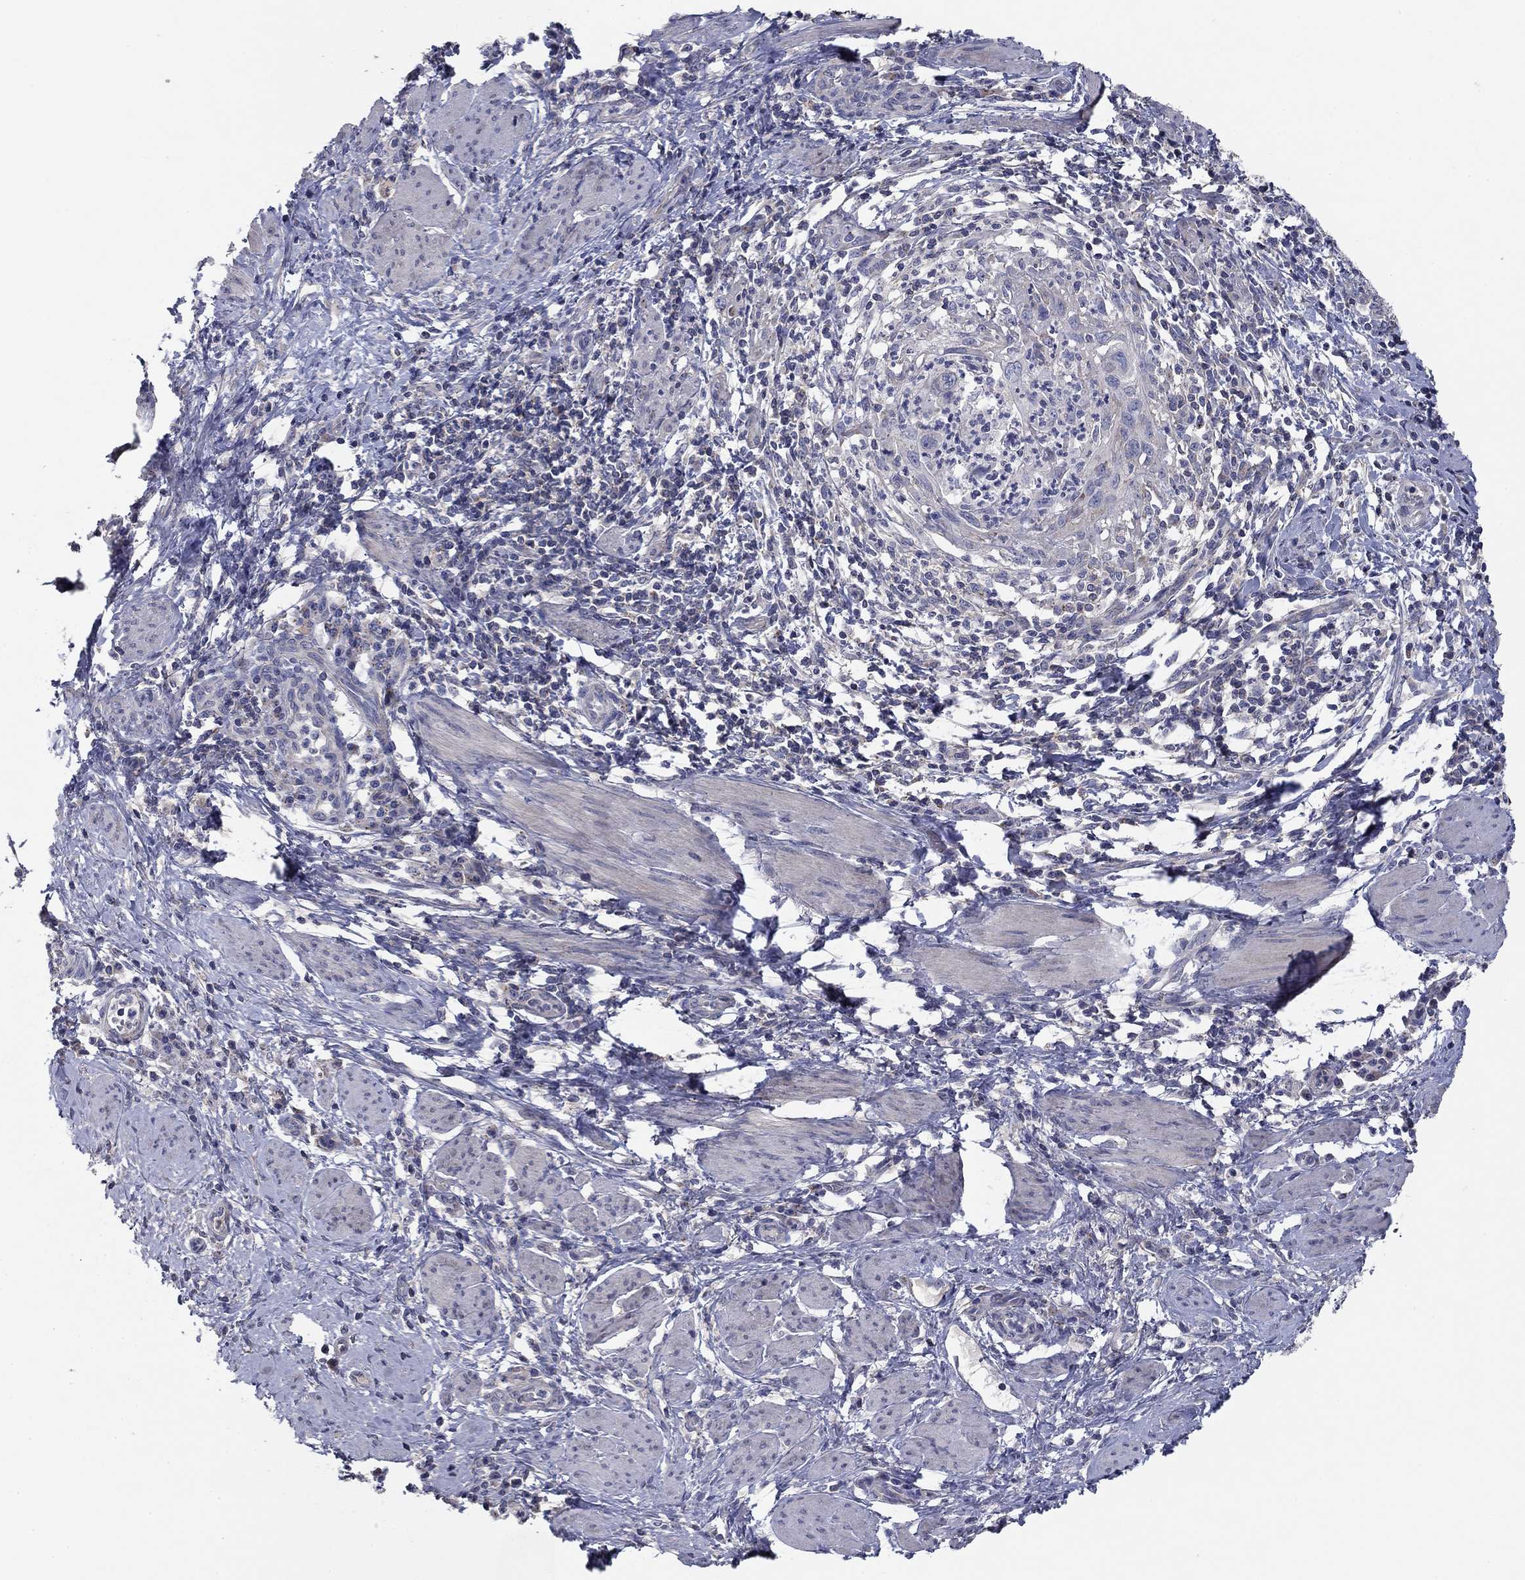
{"staining": {"intensity": "negative", "quantity": "none", "location": "none"}, "tissue": "cervical cancer", "cell_type": "Tumor cells", "image_type": "cancer", "snomed": [{"axis": "morphology", "description": "Squamous cell carcinoma, NOS"}, {"axis": "topography", "description": "Cervix"}], "caption": "Cervical cancer (squamous cell carcinoma) was stained to show a protein in brown. There is no significant expression in tumor cells.", "gene": "SEPTIN3", "patient": {"sex": "female", "age": 26}}